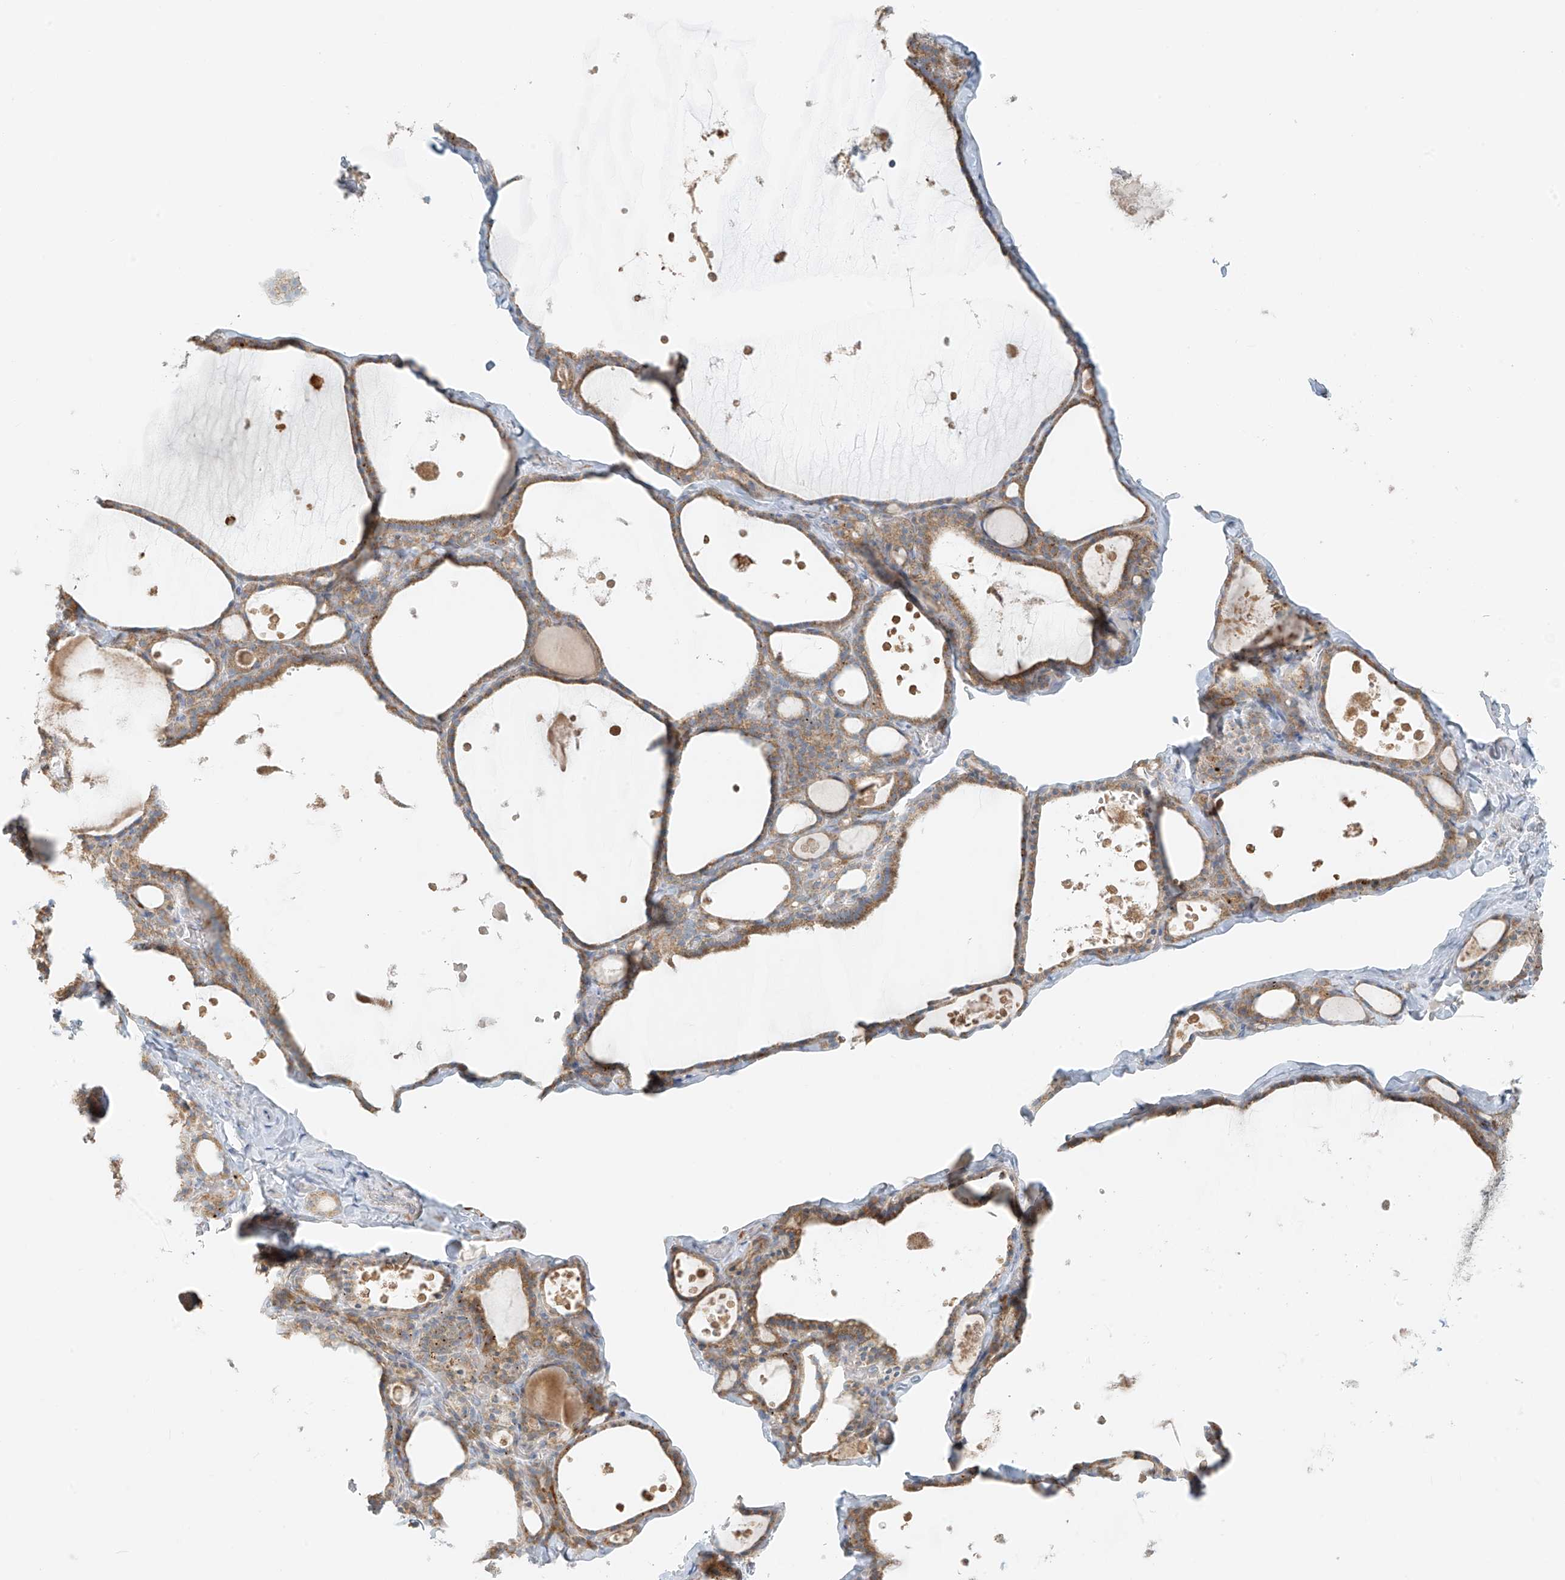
{"staining": {"intensity": "moderate", "quantity": "25%-75%", "location": "cytoplasmic/membranous"}, "tissue": "thyroid gland", "cell_type": "Glandular cells", "image_type": "normal", "snomed": [{"axis": "morphology", "description": "Normal tissue, NOS"}, {"axis": "topography", "description": "Thyroid gland"}], "caption": "Immunohistochemistry staining of unremarkable thyroid gland, which shows medium levels of moderate cytoplasmic/membranous expression in approximately 25%-75% of glandular cells indicating moderate cytoplasmic/membranous protein expression. The staining was performed using DAB (brown) for protein detection and nuclei were counterstained in hematoxylin (blue).", "gene": "UST", "patient": {"sex": "male", "age": 56}}